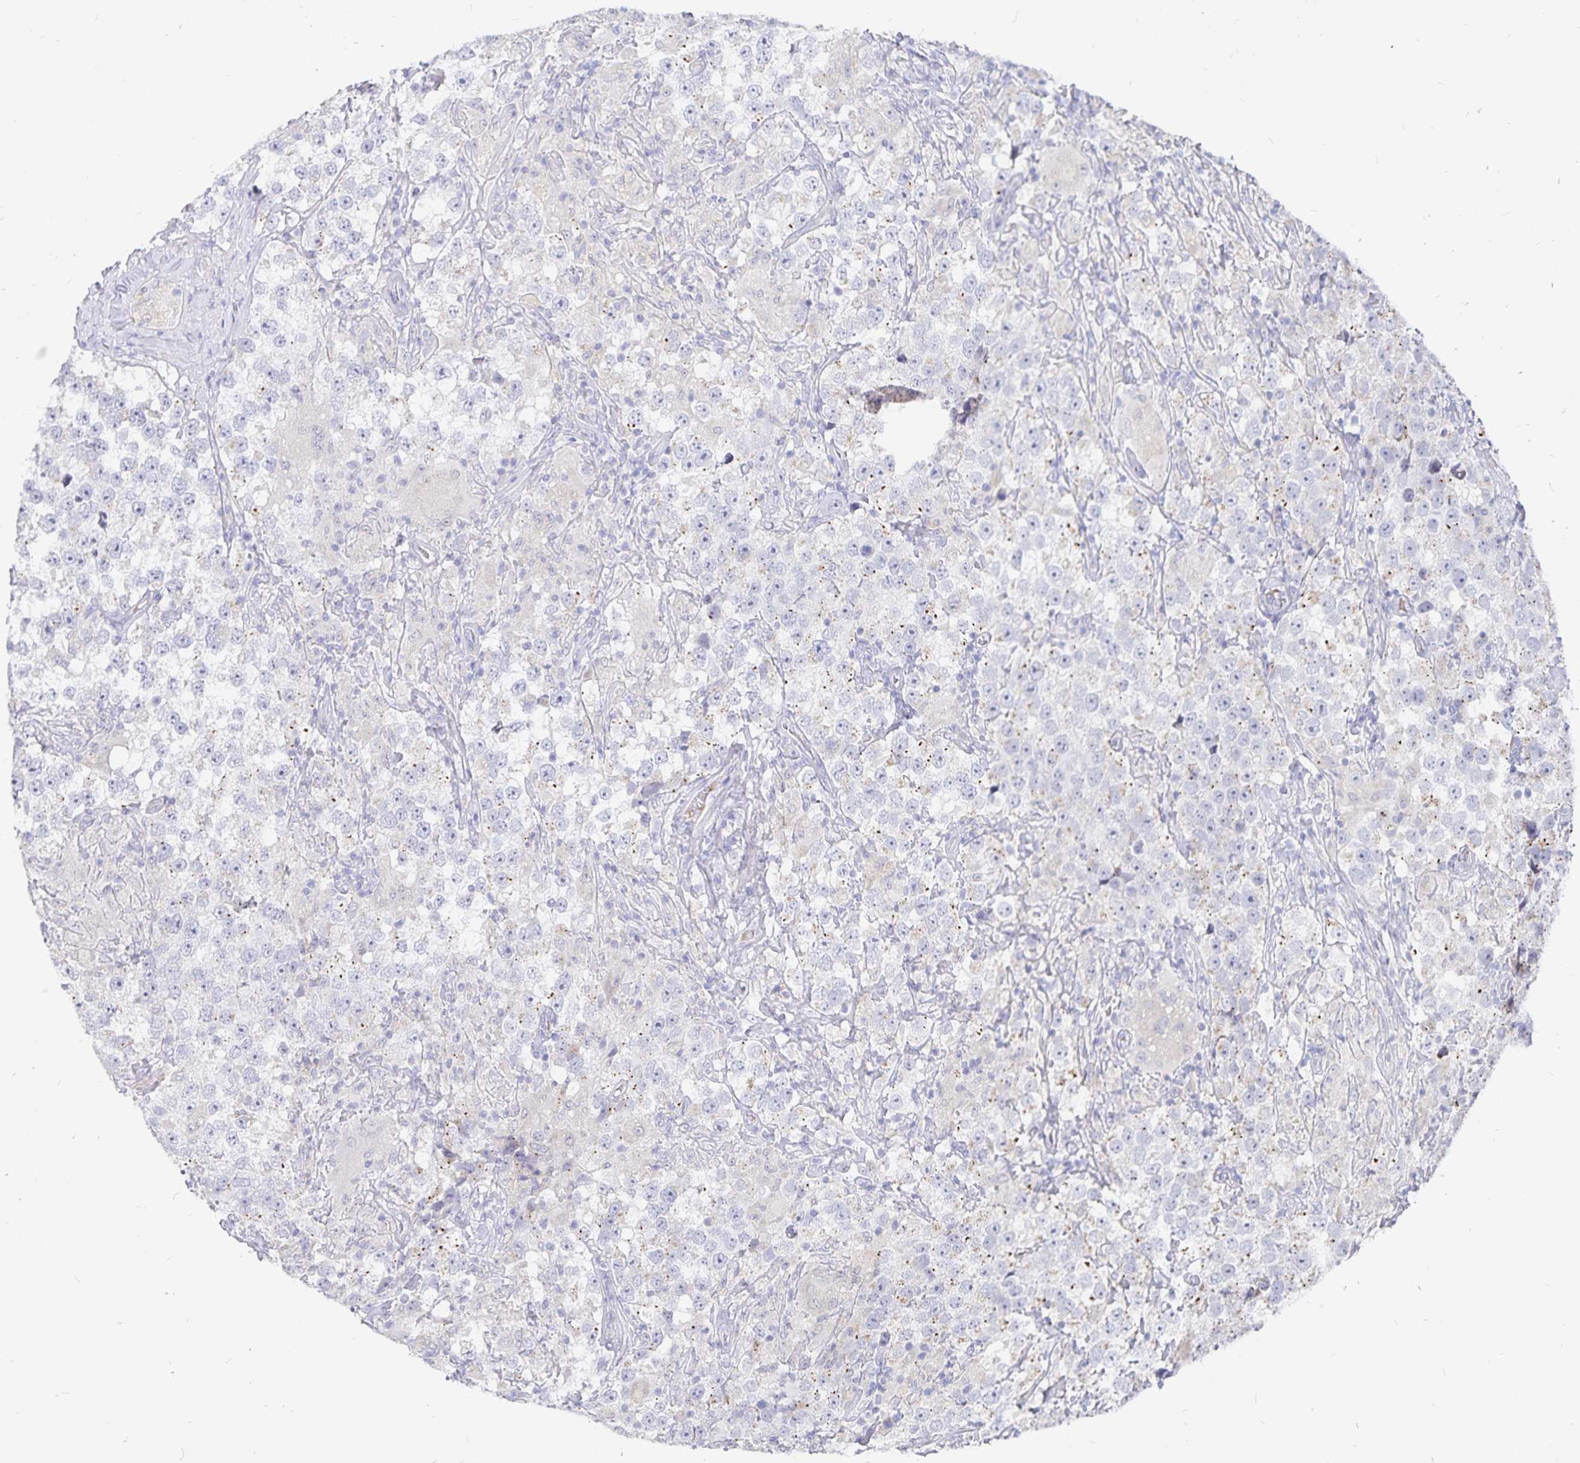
{"staining": {"intensity": "weak", "quantity": "<25%", "location": "cytoplasmic/membranous"}, "tissue": "testis cancer", "cell_type": "Tumor cells", "image_type": "cancer", "snomed": [{"axis": "morphology", "description": "Seminoma, NOS"}, {"axis": "topography", "description": "Testis"}], "caption": "Tumor cells are negative for brown protein staining in seminoma (testis).", "gene": "PKHD1", "patient": {"sex": "male", "age": 46}}